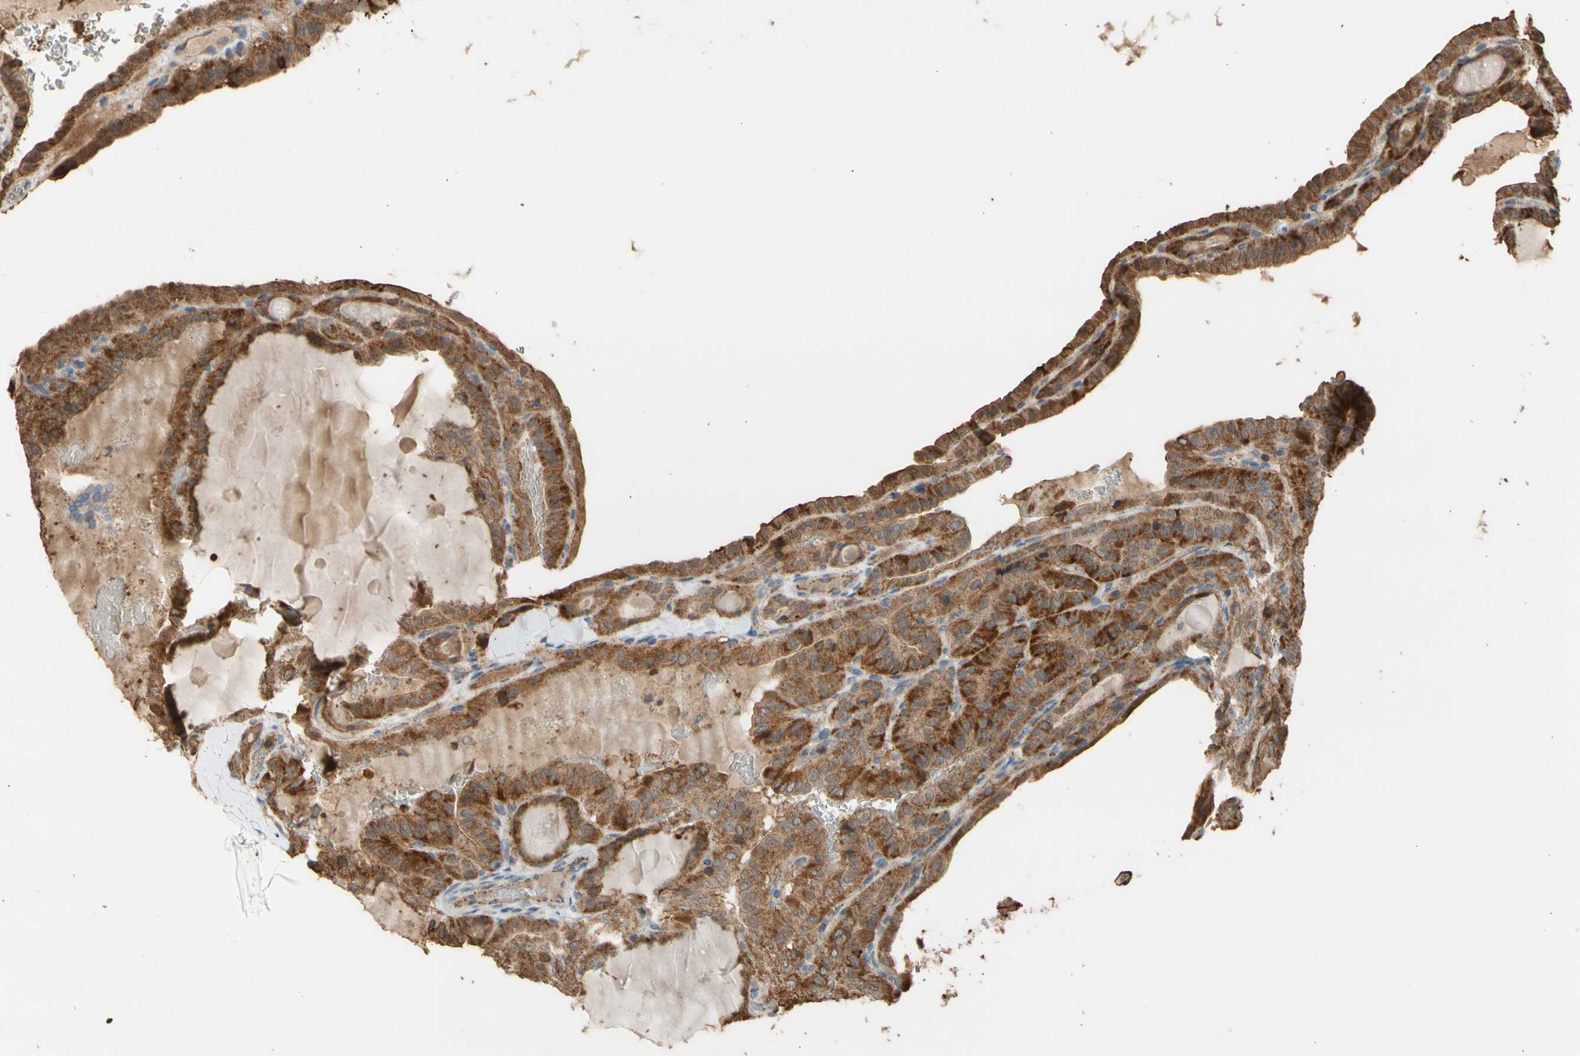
{"staining": {"intensity": "strong", "quantity": ">75%", "location": "cytoplasmic/membranous"}, "tissue": "thyroid cancer", "cell_type": "Tumor cells", "image_type": "cancer", "snomed": [{"axis": "morphology", "description": "Papillary adenocarcinoma, NOS"}, {"axis": "topography", "description": "Thyroid gland"}], "caption": "Thyroid cancer tissue exhibits strong cytoplasmic/membranous expression in approximately >75% of tumor cells", "gene": "GALNT5", "patient": {"sex": "male", "age": 77}}